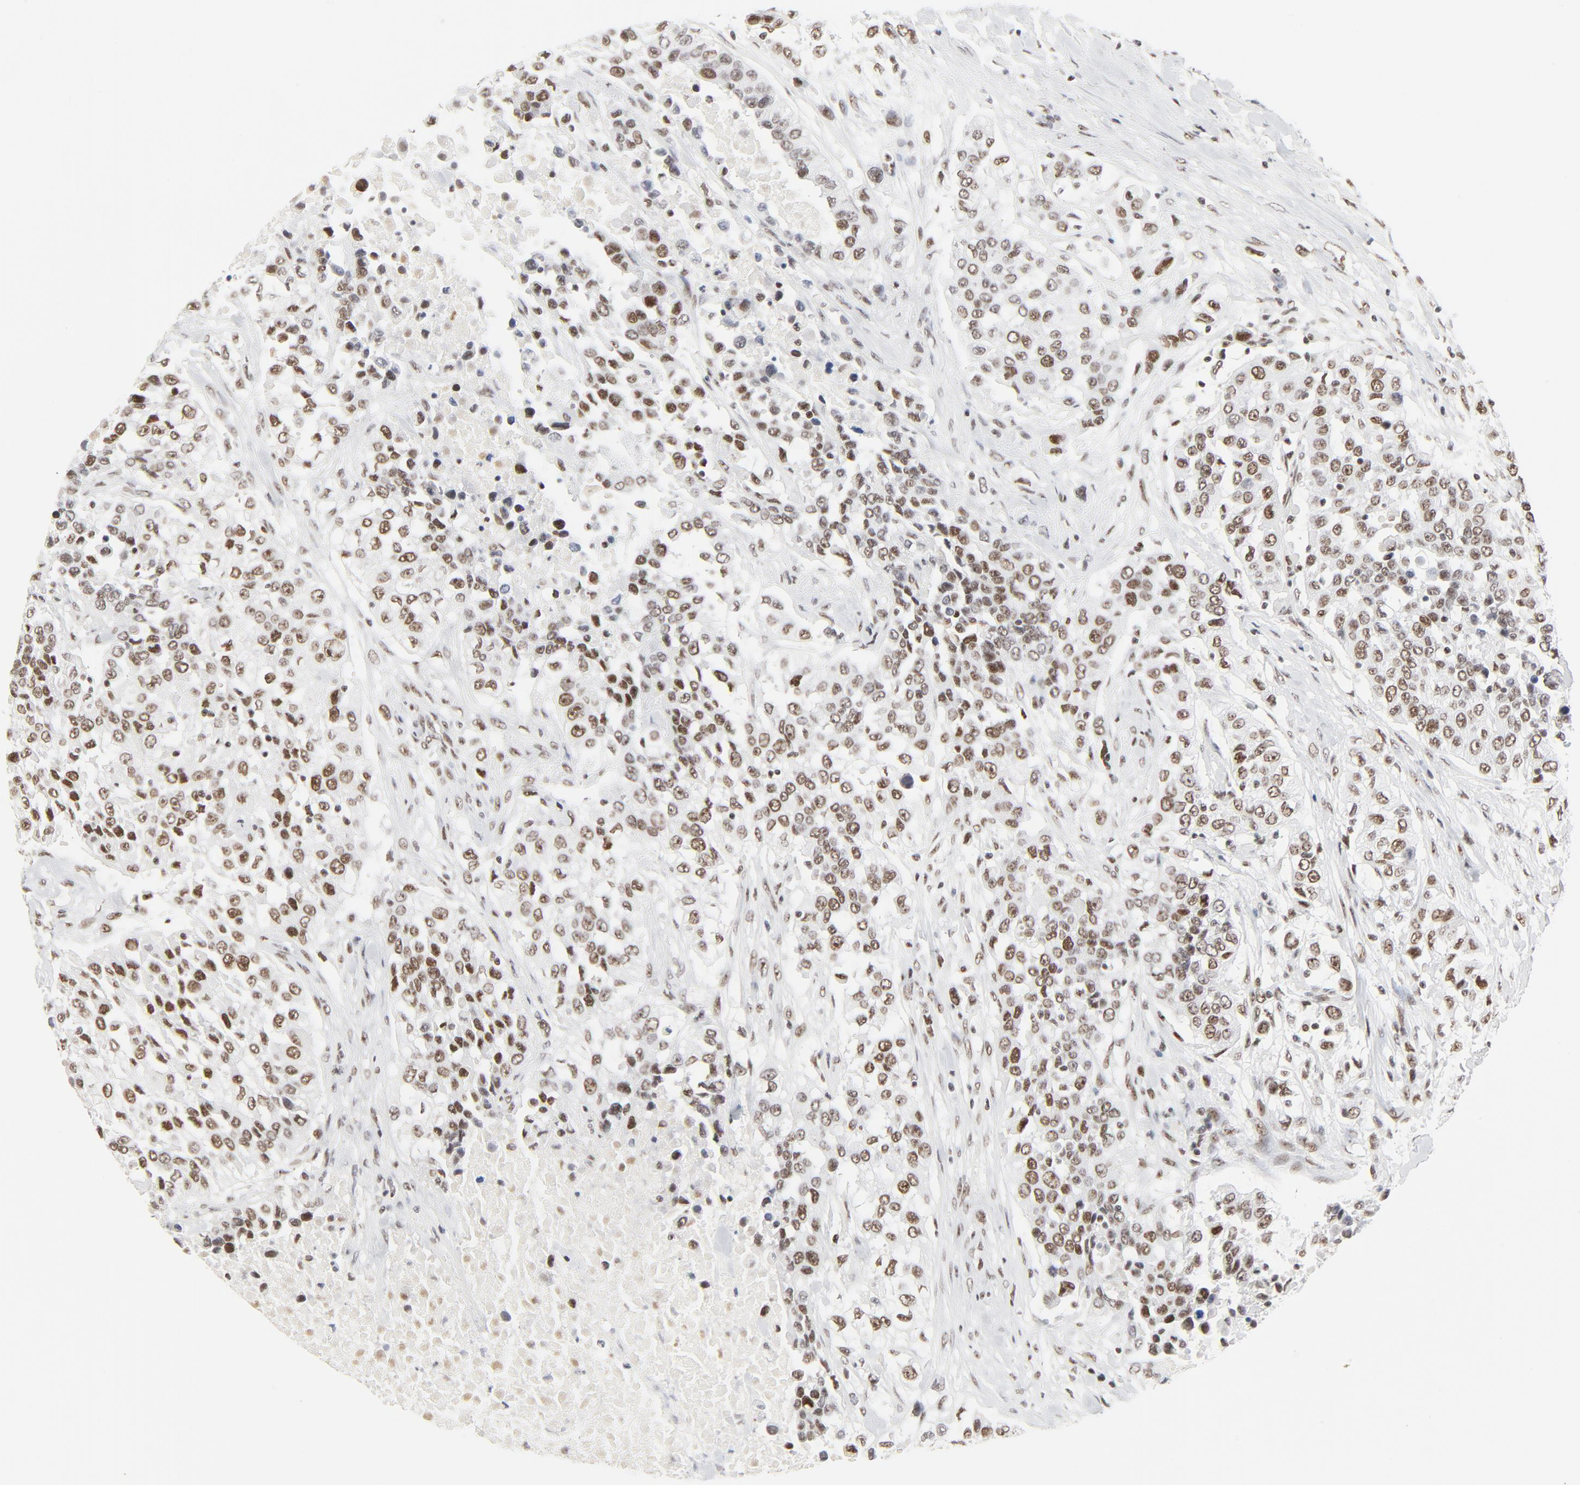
{"staining": {"intensity": "moderate", "quantity": ">75%", "location": "nuclear"}, "tissue": "urothelial cancer", "cell_type": "Tumor cells", "image_type": "cancer", "snomed": [{"axis": "morphology", "description": "Urothelial carcinoma, High grade"}, {"axis": "topography", "description": "Urinary bladder"}], "caption": "Protein positivity by immunohistochemistry (IHC) shows moderate nuclear expression in about >75% of tumor cells in urothelial cancer.", "gene": "GTF2H1", "patient": {"sex": "female", "age": 80}}